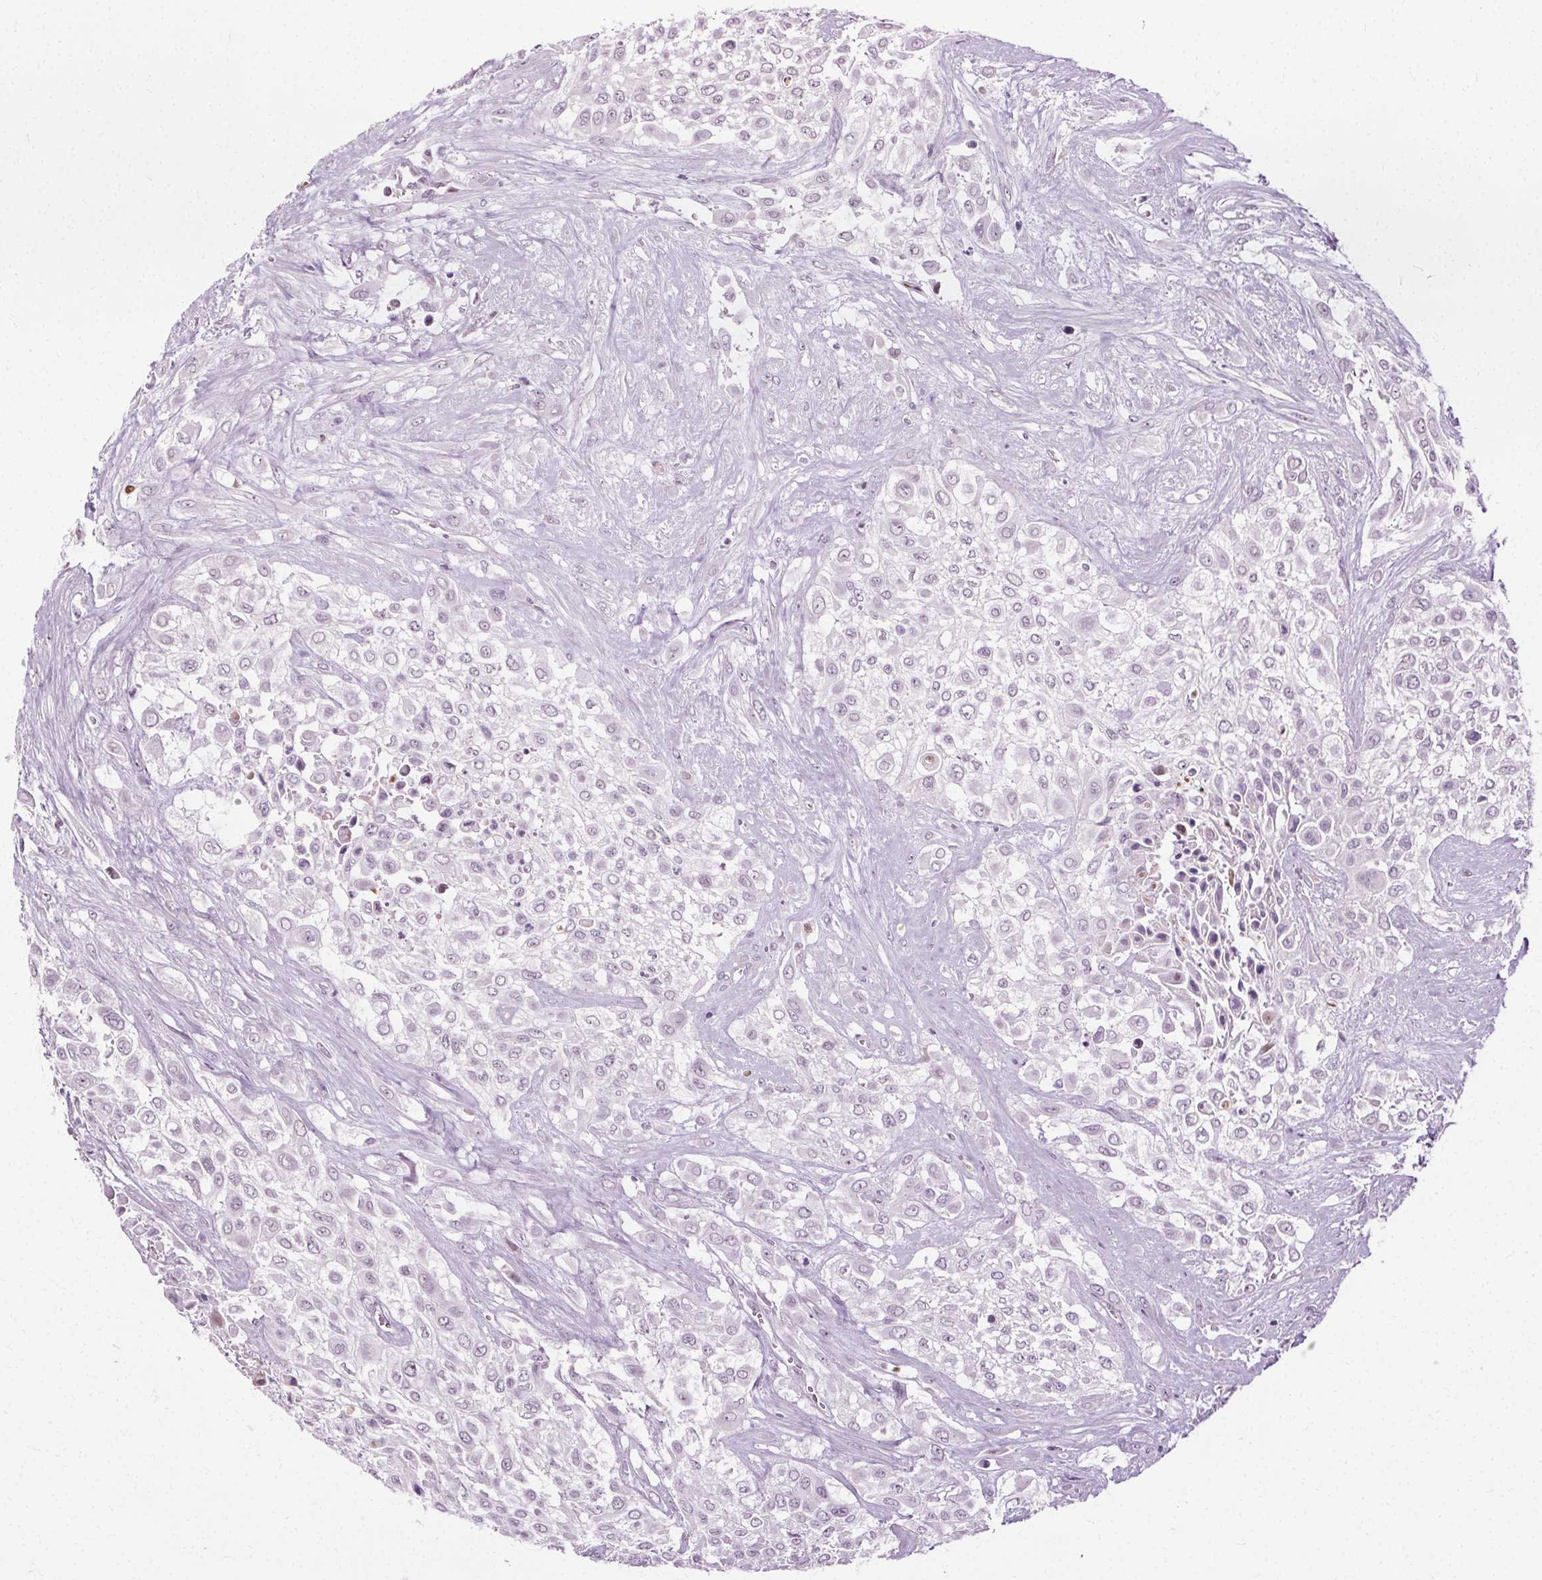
{"staining": {"intensity": "negative", "quantity": "none", "location": "none"}, "tissue": "urothelial cancer", "cell_type": "Tumor cells", "image_type": "cancer", "snomed": [{"axis": "morphology", "description": "Urothelial carcinoma, High grade"}, {"axis": "topography", "description": "Urinary bladder"}], "caption": "Image shows no significant protein staining in tumor cells of high-grade urothelial carcinoma.", "gene": "CEBPA", "patient": {"sex": "male", "age": 57}}